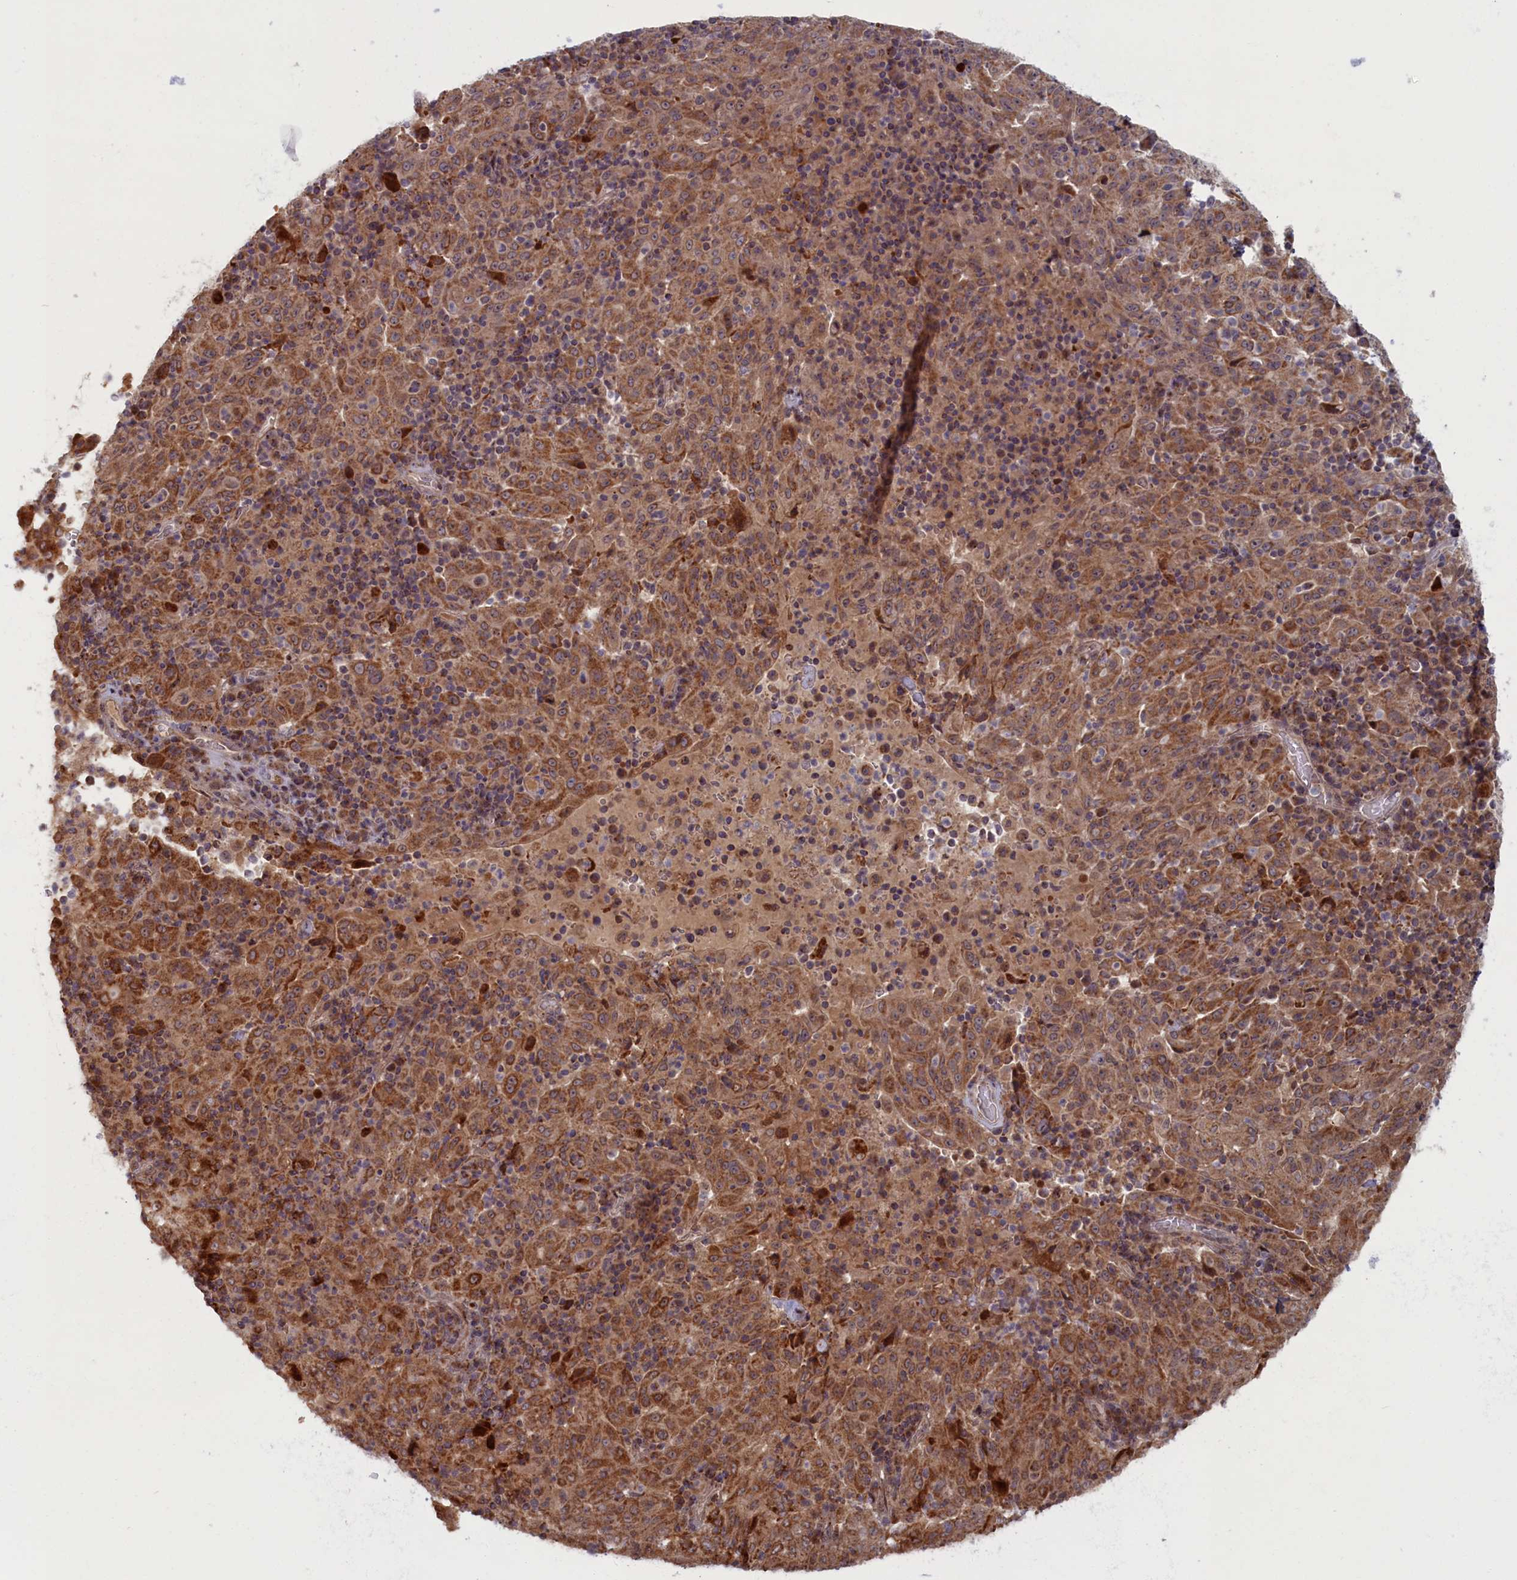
{"staining": {"intensity": "moderate", "quantity": ">75%", "location": "cytoplasmic/membranous"}, "tissue": "pancreatic cancer", "cell_type": "Tumor cells", "image_type": "cancer", "snomed": [{"axis": "morphology", "description": "Adenocarcinoma, NOS"}, {"axis": "topography", "description": "Pancreas"}], "caption": "A brown stain highlights moderate cytoplasmic/membranous staining of a protein in human pancreatic cancer (adenocarcinoma) tumor cells. (DAB IHC with brightfield microscopy, high magnification).", "gene": "PLA2G10", "patient": {"sex": "male", "age": 63}}